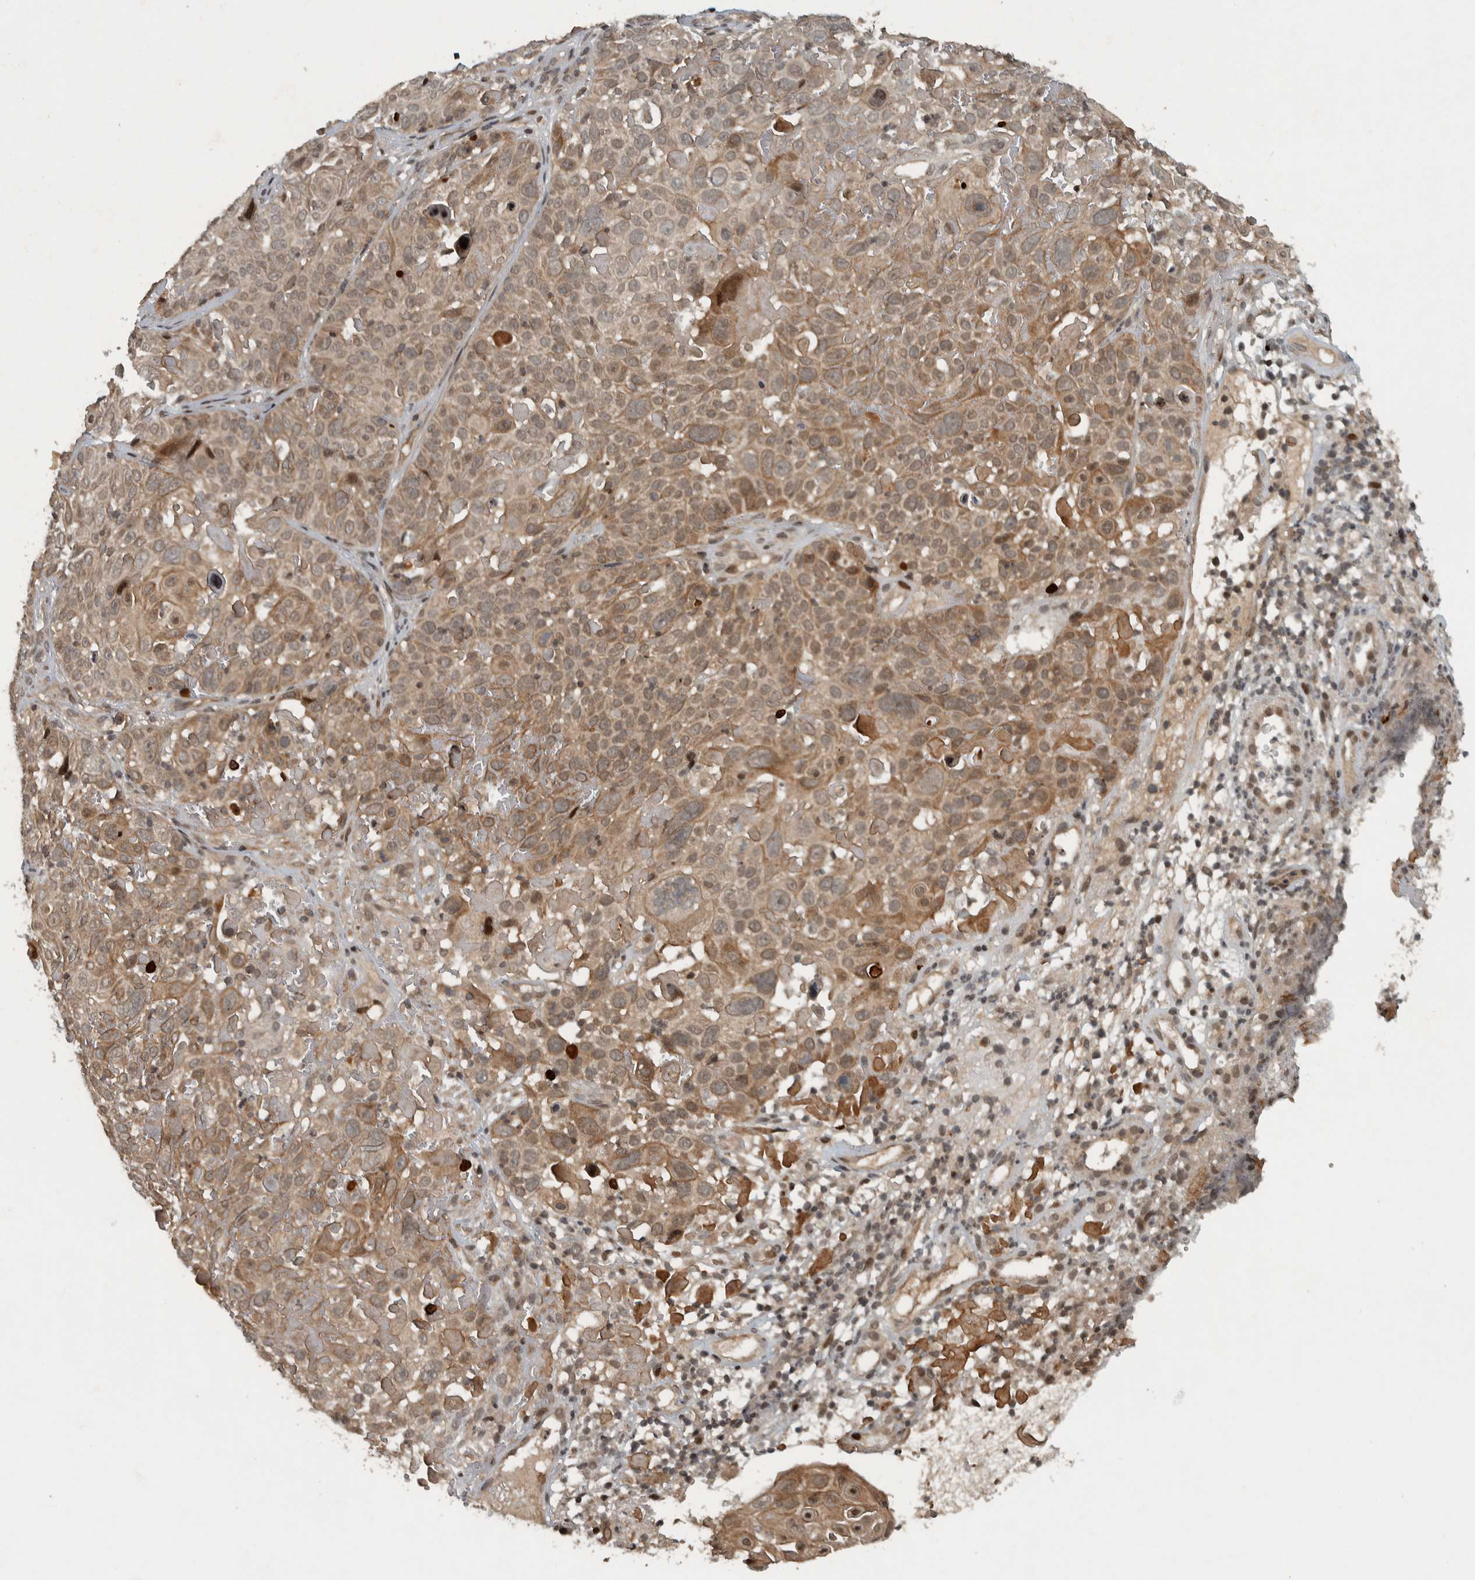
{"staining": {"intensity": "moderate", "quantity": "25%-75%", "location": "cytoplasmic/membranous"}, "tissue": "cervical cancer", "cell_type": "Tumor cells", "image_type": "cancer", "snomed": [{"axis": "morphology", "description": "Squamous cell carcinoma, NOS"}, {"axis": "topography", "description": "Cervix"}], "caption": "About 25%-75% of tumor cells in human cervical cancer (squamous cell carcinoma) show moderate cytoplasmic/membranous protein staining as visualized by brown immunohistochemical staining.", "gene": "KIFAP3", "patient": {"sex": "female", "age": 74}}